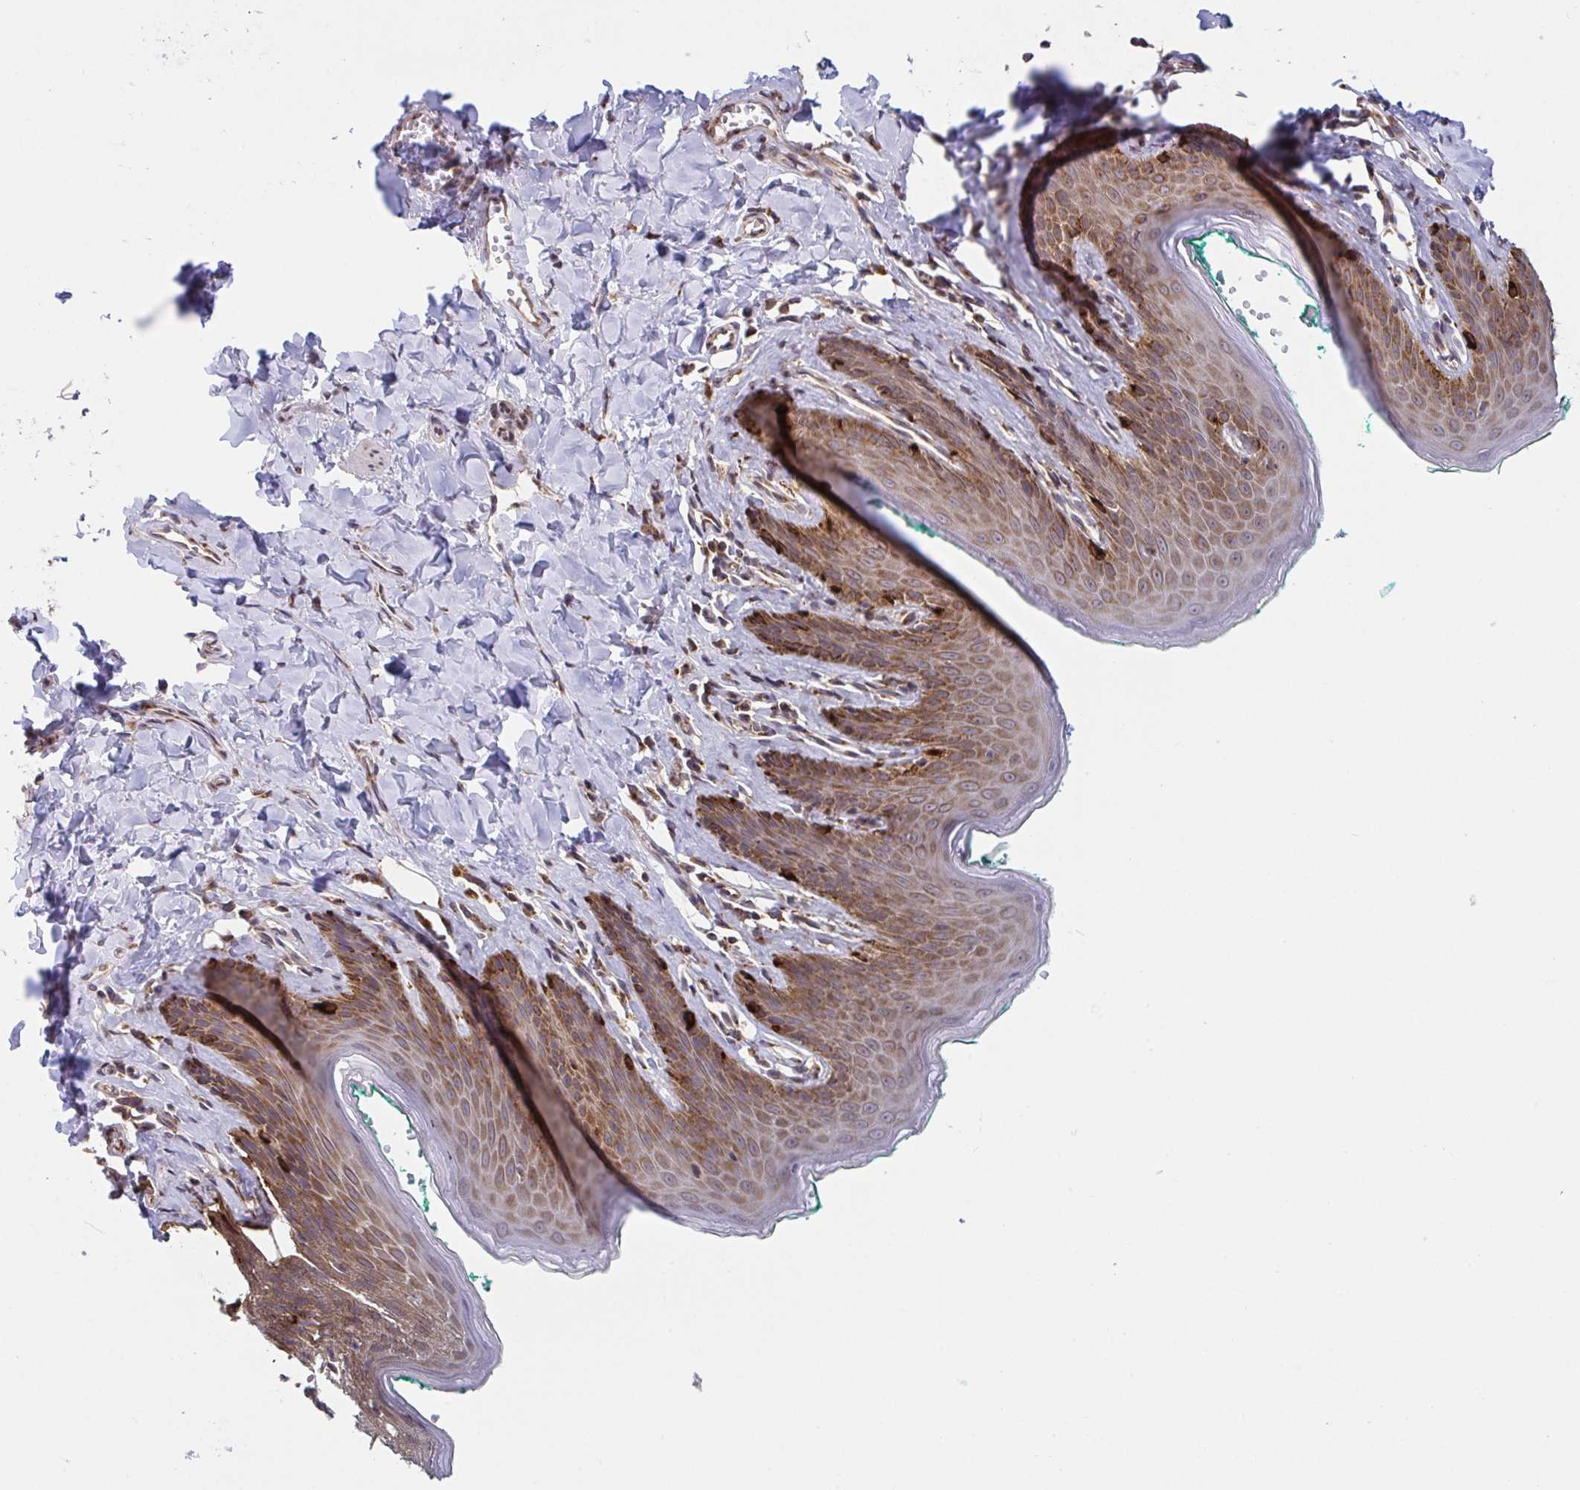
{"staining": {"intensity": "moderate", "quantity": ">75%", "location": "cytoplasmic/membranous"}, "tissue": "skin", "cell_type": "Epidermal cells", "image_type": "normal", "snomed": [{"axis": "morphology", "description": "Normal tissue, NOS"}, {"axis": "topography", "description": "Vulva"}, {"axis": "topography", "description": "Peripheral nerve tissue"}], "caption": "Human skin stained with a brown dye exhibits moderate cytoplasmic/membranous positive positivity in about >75% of epidermal cells.", "gene": "ATP5MJ", "patient": {"sex": "female", "age": 66}}